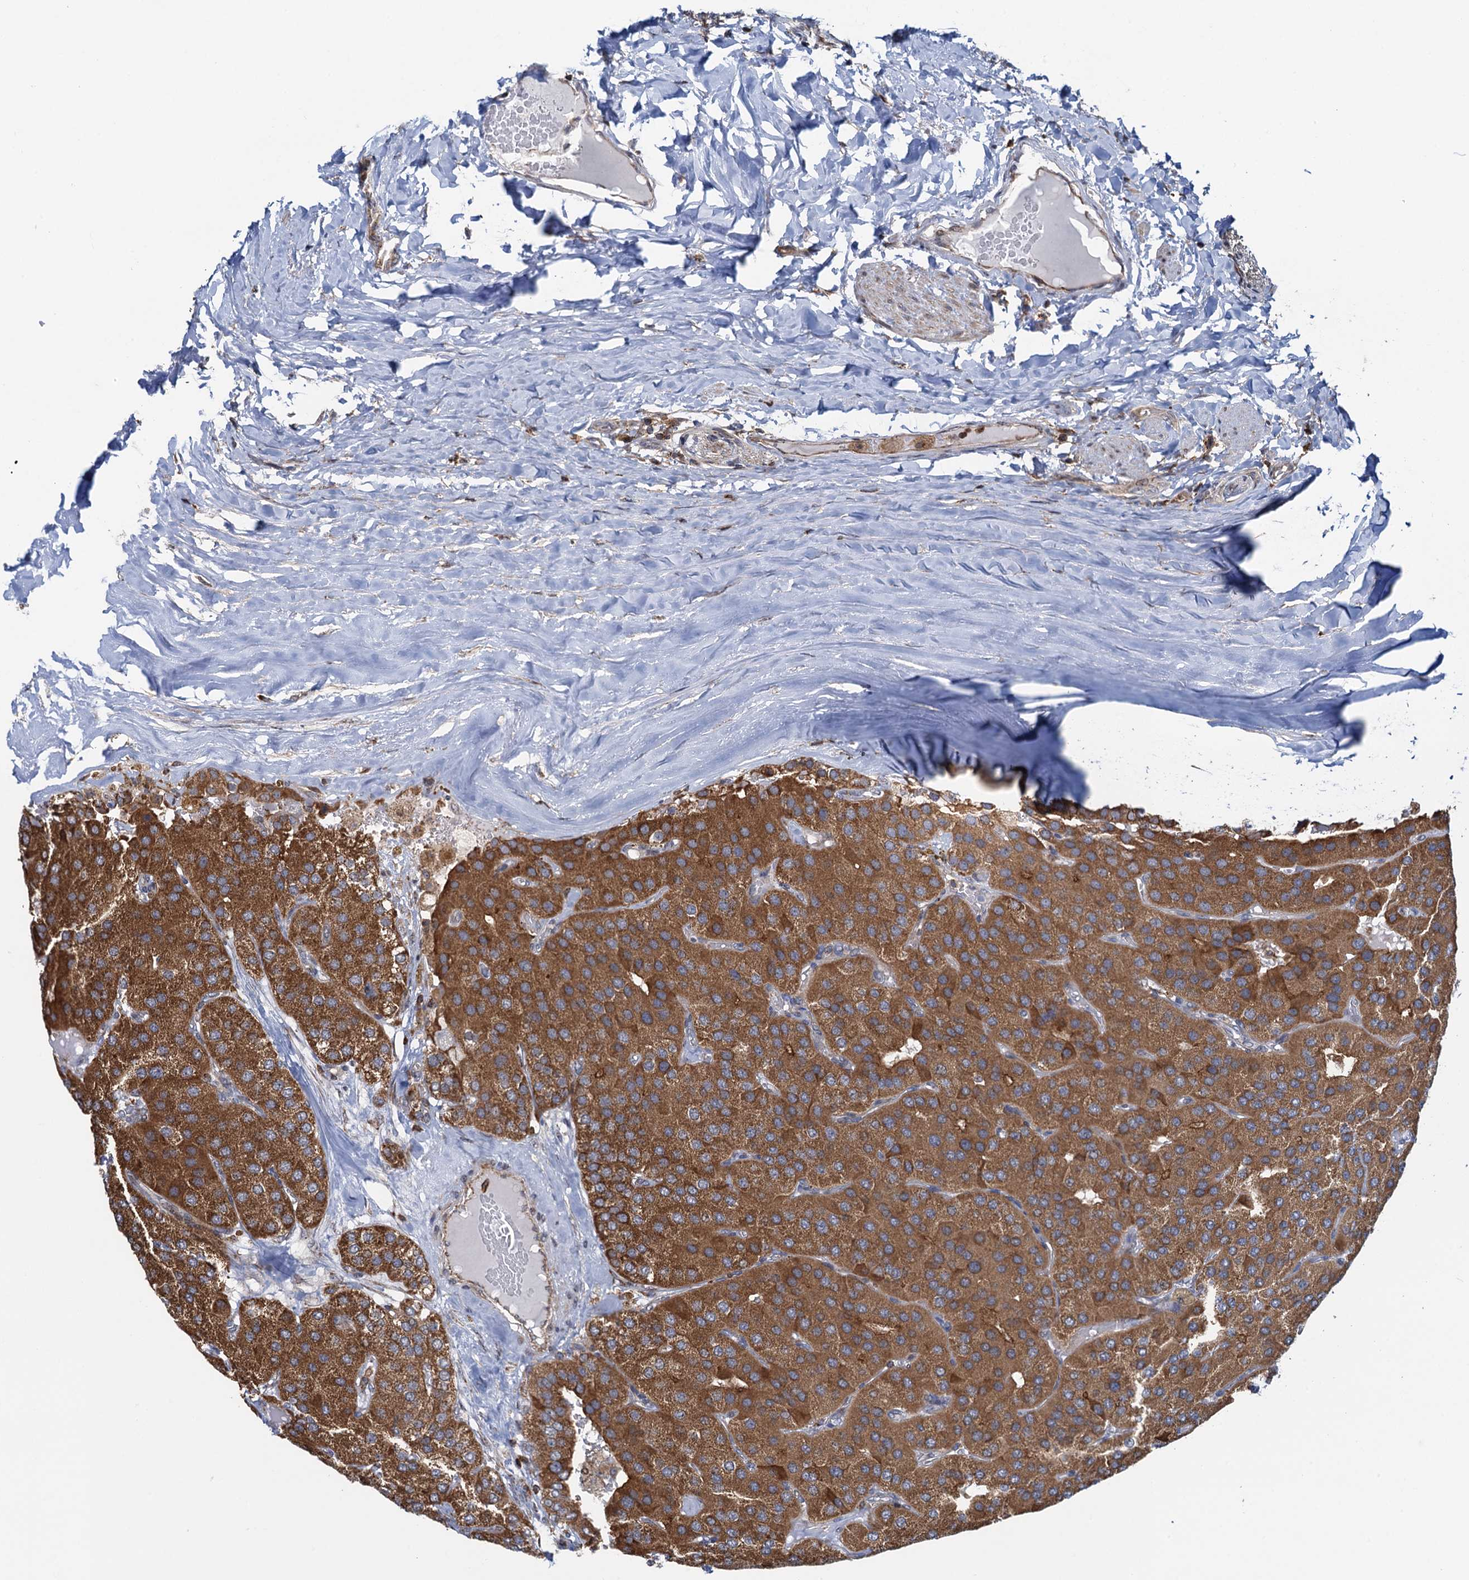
{"staining": {"intensity": "moderate", "quantity": ">75%", "location": "cytoplasmic/membranous"}, "tissue": "parathyroid gland", "cell_type": "Glandular cells", "image_type": "normal", "snomed": [{"axis": "morphology", "description": "Normal tissue, NOS"}, {"axis": "morphology", "description": "Adenoma, NOS"}, {"axis": "topography", "description": "Parathyroid gland"}], "caption": "Approximately >75% of glandular cells in normal parathyroid gland exhibit moderate cytoplasmic/membranous protein expression as visualized by brown immunohistochemical staining.", "gene": "CCDC102A", "patient": {"sex": "female", "age": 86}}